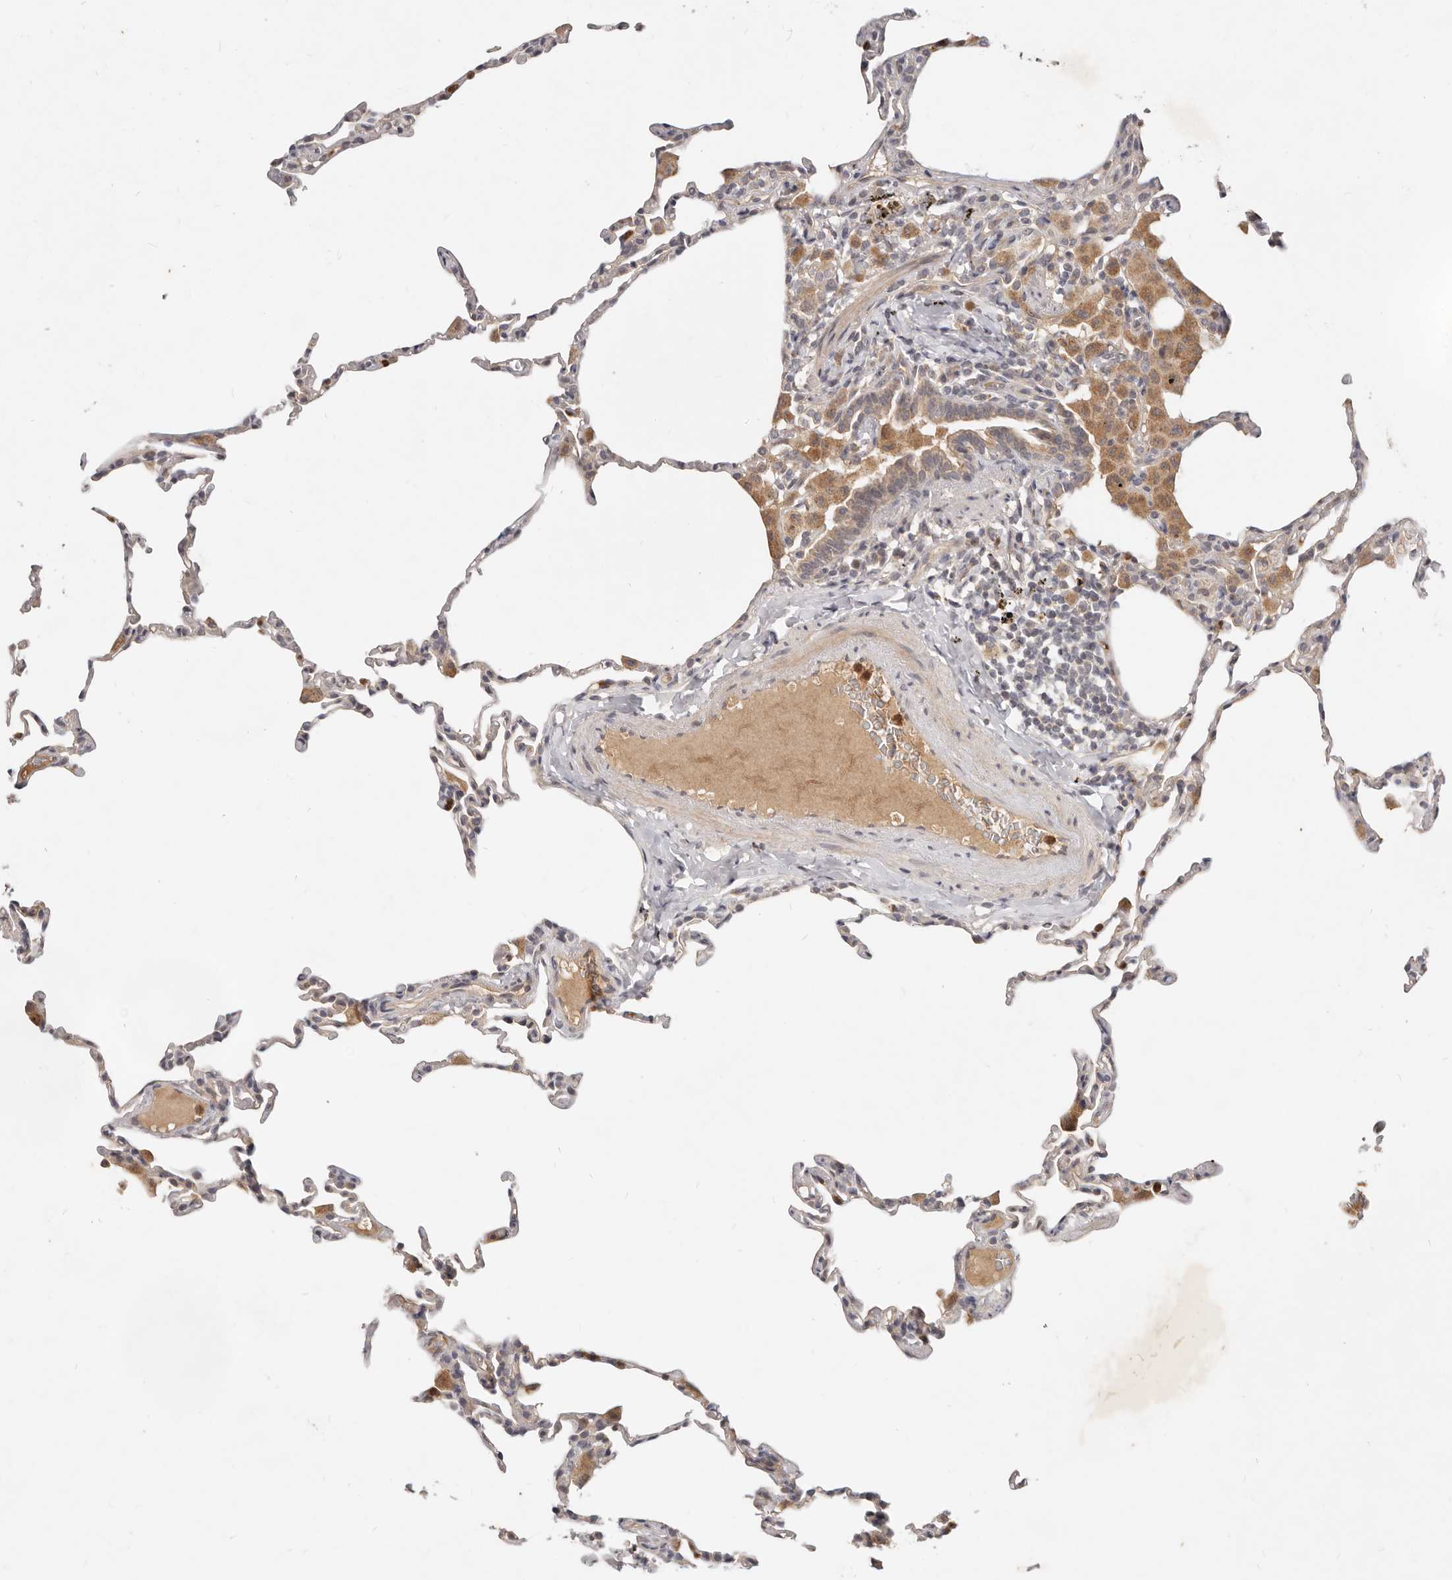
{"staining": {"intensity": "weak", "quantity": "25%-75%", "location": "cytoplasmic/membranous"}, "tissue": "lung", "cell_type": "Alveolar cells", "image_type": "normal", "snomed": [{"axis": "morphology", "description": "Normal tissue, NOS"}, {"axis": "topography", "description": "Lung"}], "caption": "This photomicrograph reveals IHC staining of unremarkable lung, with low weak cytoplasmic/membranous expression in approximately 25%-75% of alveolar cells.", "gene": "USP49", "patient": {"sex": "male", "age": 20}}